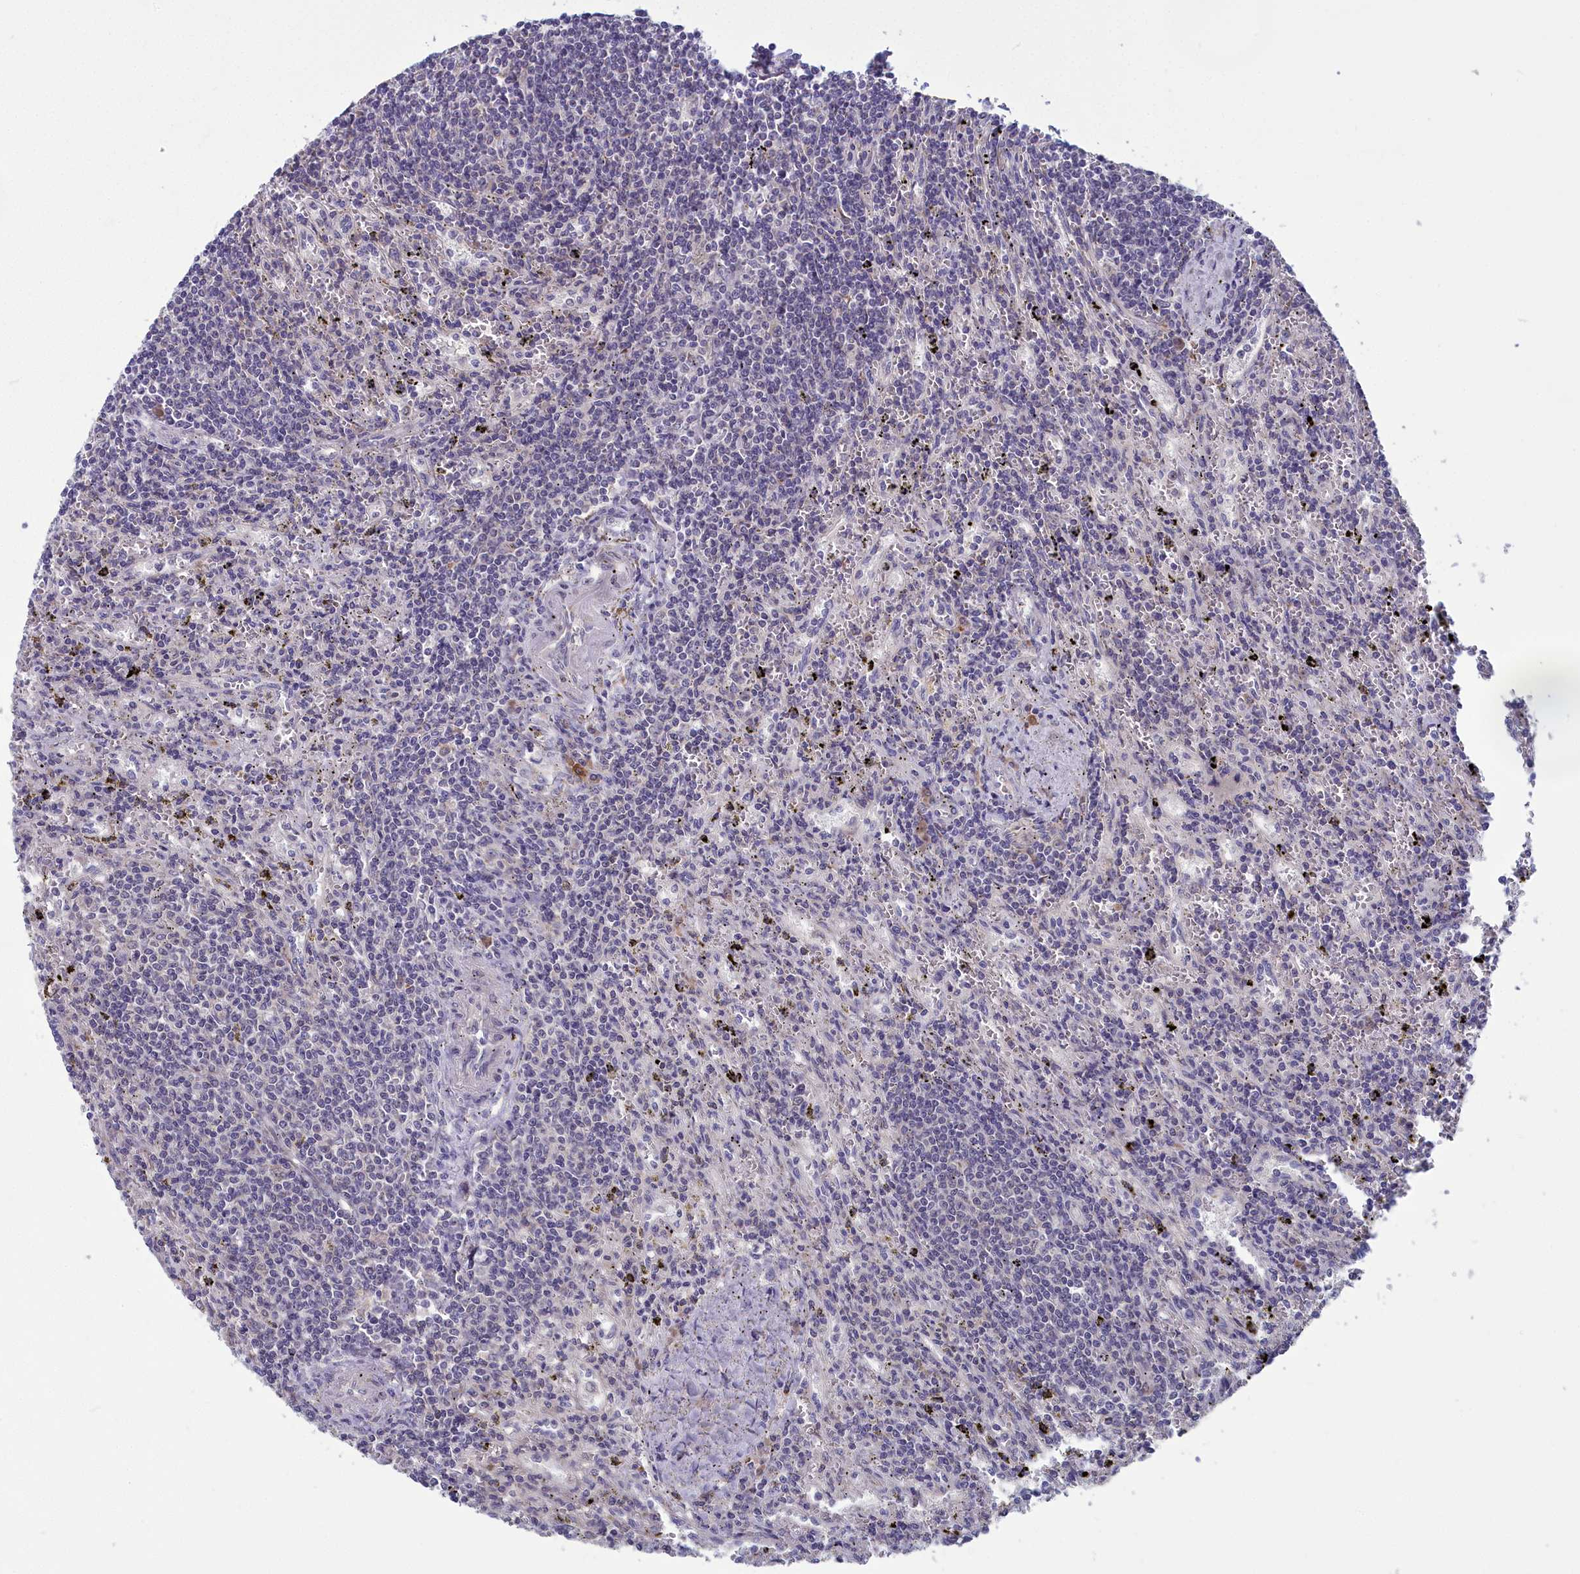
{"staining": {"intensity": "negative", "quantity": "none", "location": "none"}, "tissue": "lymphoma", "cell_type": "Tumor cells", "image_type": "cancer", "snomed": [{"axis": "morphology", "description": "Malignant lymphoma, non-Hodgkin's type, Low grade"}, {"axis": "topography", "description": "Spleen"}], "caption": "This is an immunohistochemistry histopathology image of low-grade malignant lymphoma, non-Hodgkin's type. There is no staining in tumor cells.", "gene": "MRI1", "patient": {"sex": "male", "age": 76}}